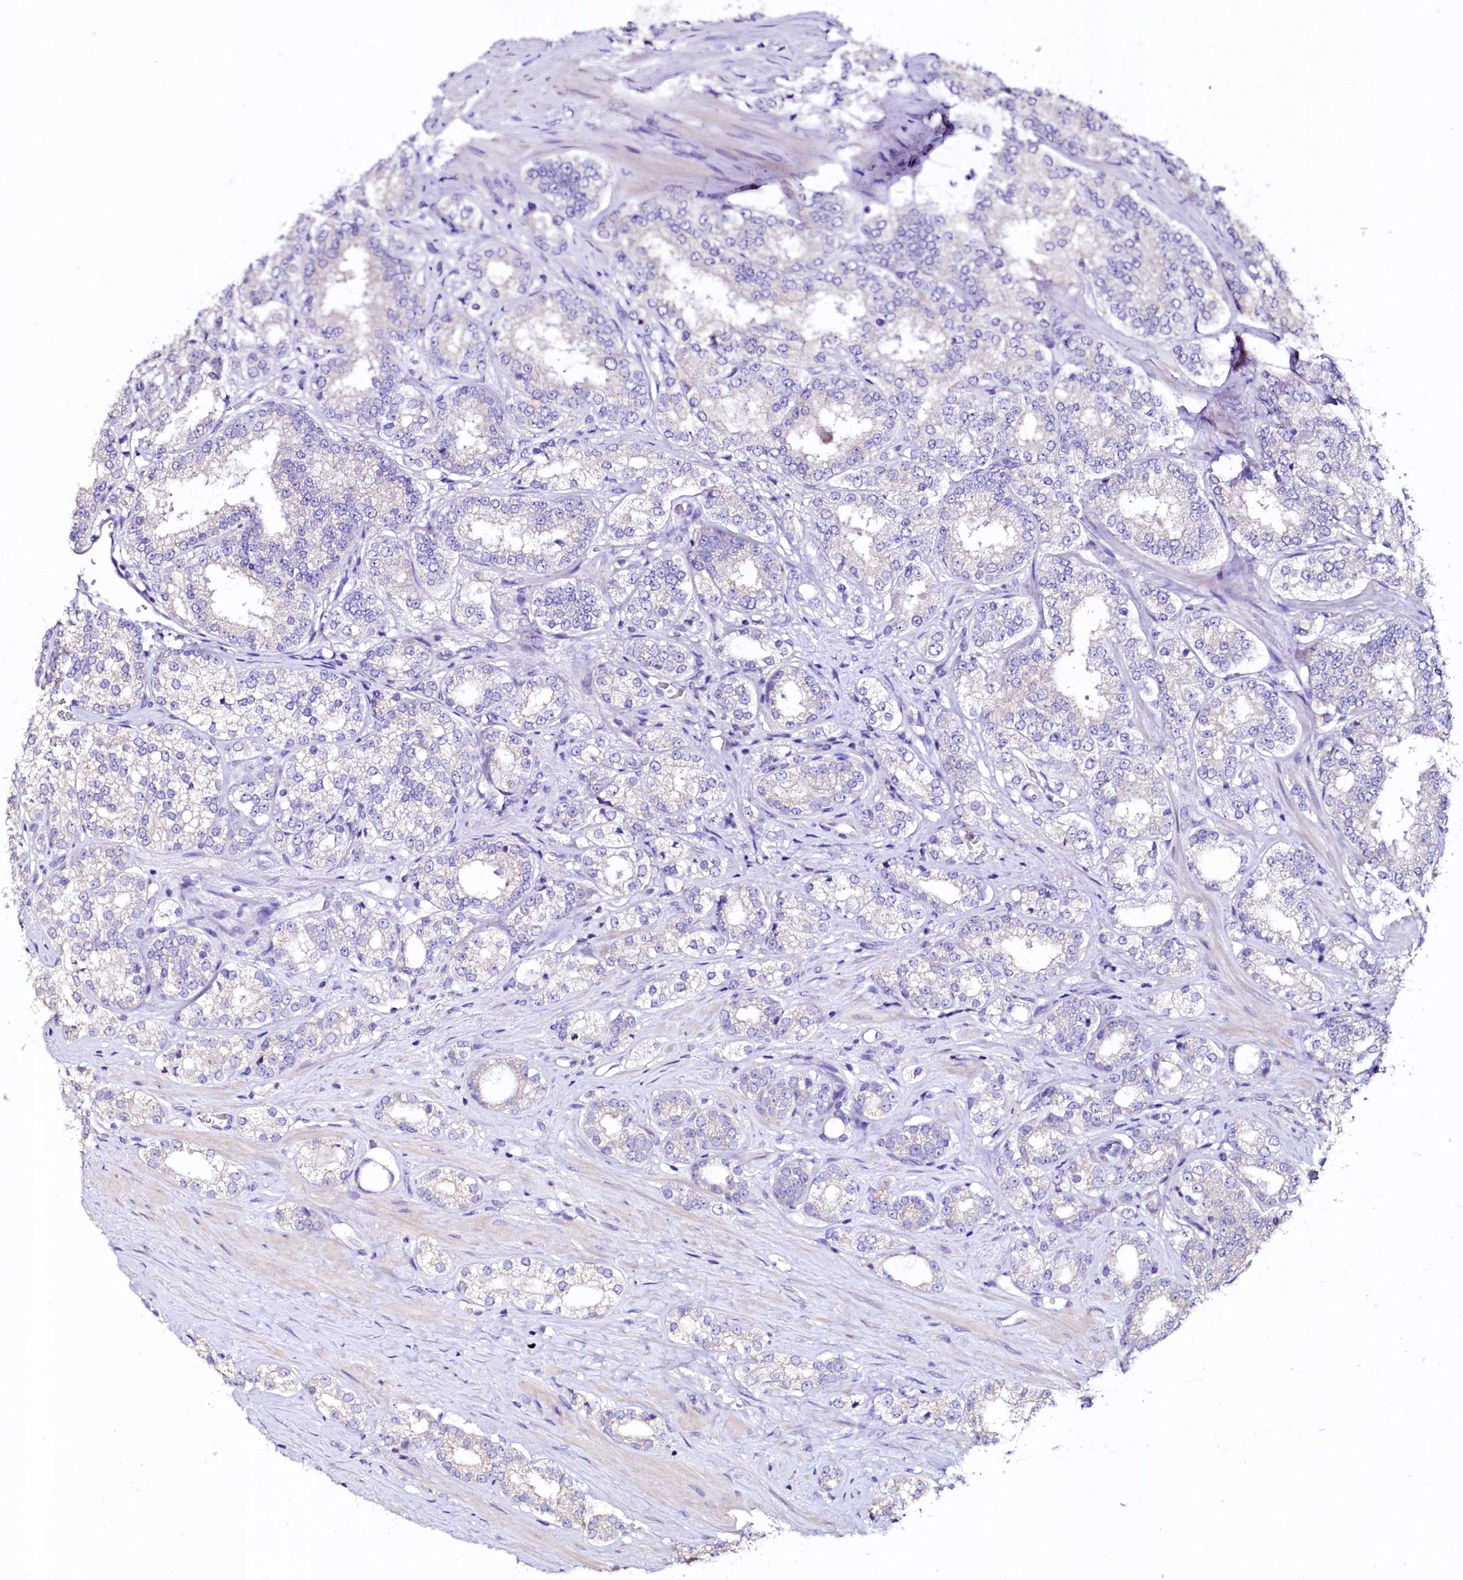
{"staining": {"intensity": "negative", "quantity": "none", "location": "none"}, "tissue": "prostate cancer", "cell_type": "Tumor cells", "image_type": "cancer", "snomed": [{"axis": "morphology", "description": "Normal tissue, NOS"}, {"axis": "morphology", "description": "Adenocarcinoma, High grade"}, {"axis": "topography", "description": "Prostate"}], "caption": "A photomicrograph of prostate high-grade adenocarcinoma stained for a protein demonstrates no brown staining in tumor cells. (DAB immunohistochemistry (IHC) visualized using brightfield microscopy, high magnification).", "gene": "NAA16", "patient": {"sex": "male", "age": 83}}